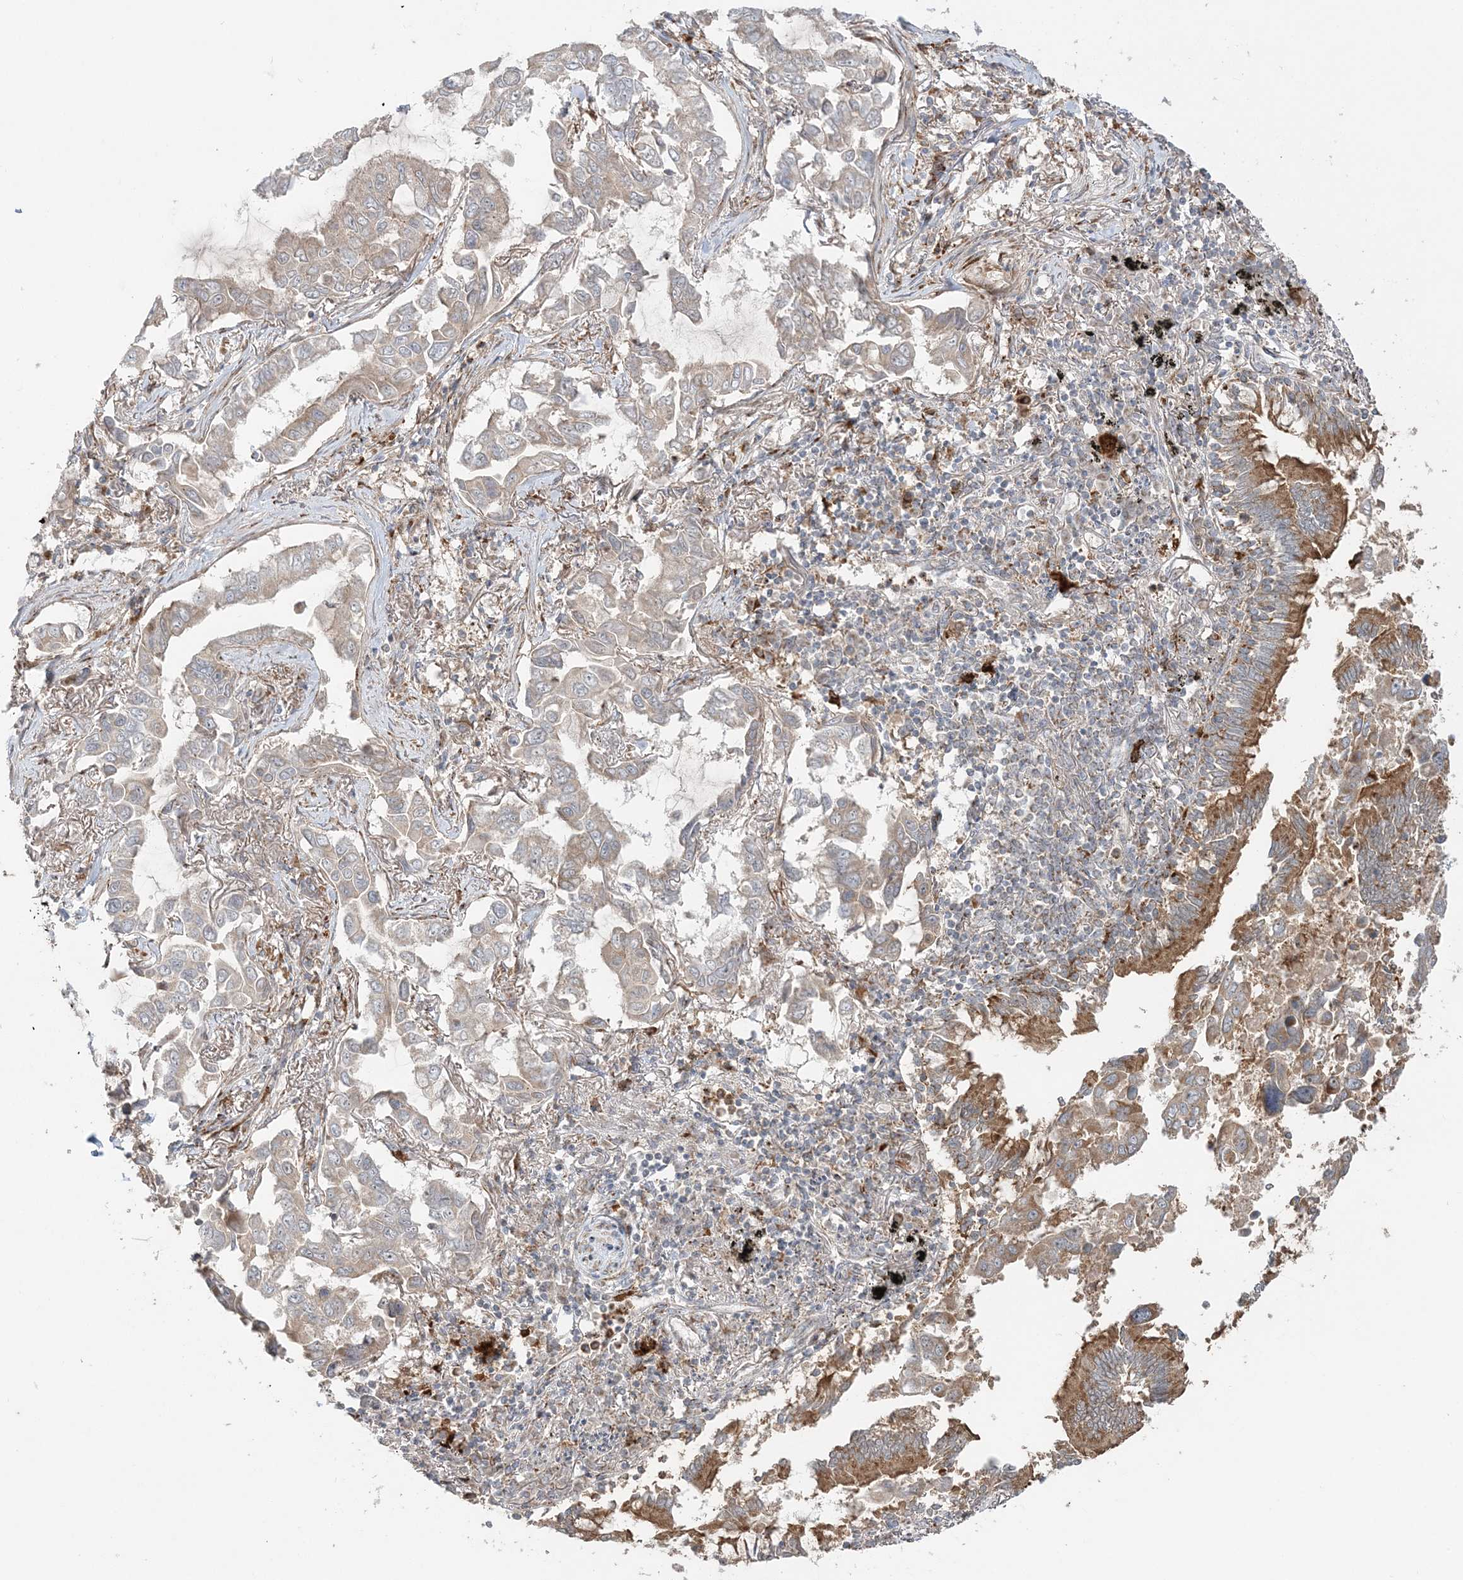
{"staining": {"intensity": "negative", "quantity": "none", "location": "none"}, "tissue": "lung cancer", "cell_type": "Tumor cells", "image_type": "cancer", "snomed": [{"axis": "morphology", "description": "Adenocarcinoma, NOS"}, {"axis": "topography", "description": "Lung"}], "caption": "Human lung cancer (adenocarcinoma) stained for a protein using IHC demonstrates no expression in tumor cells.", "gene": "ABCC3", "patient": {"sex": "male", "age": 64}}